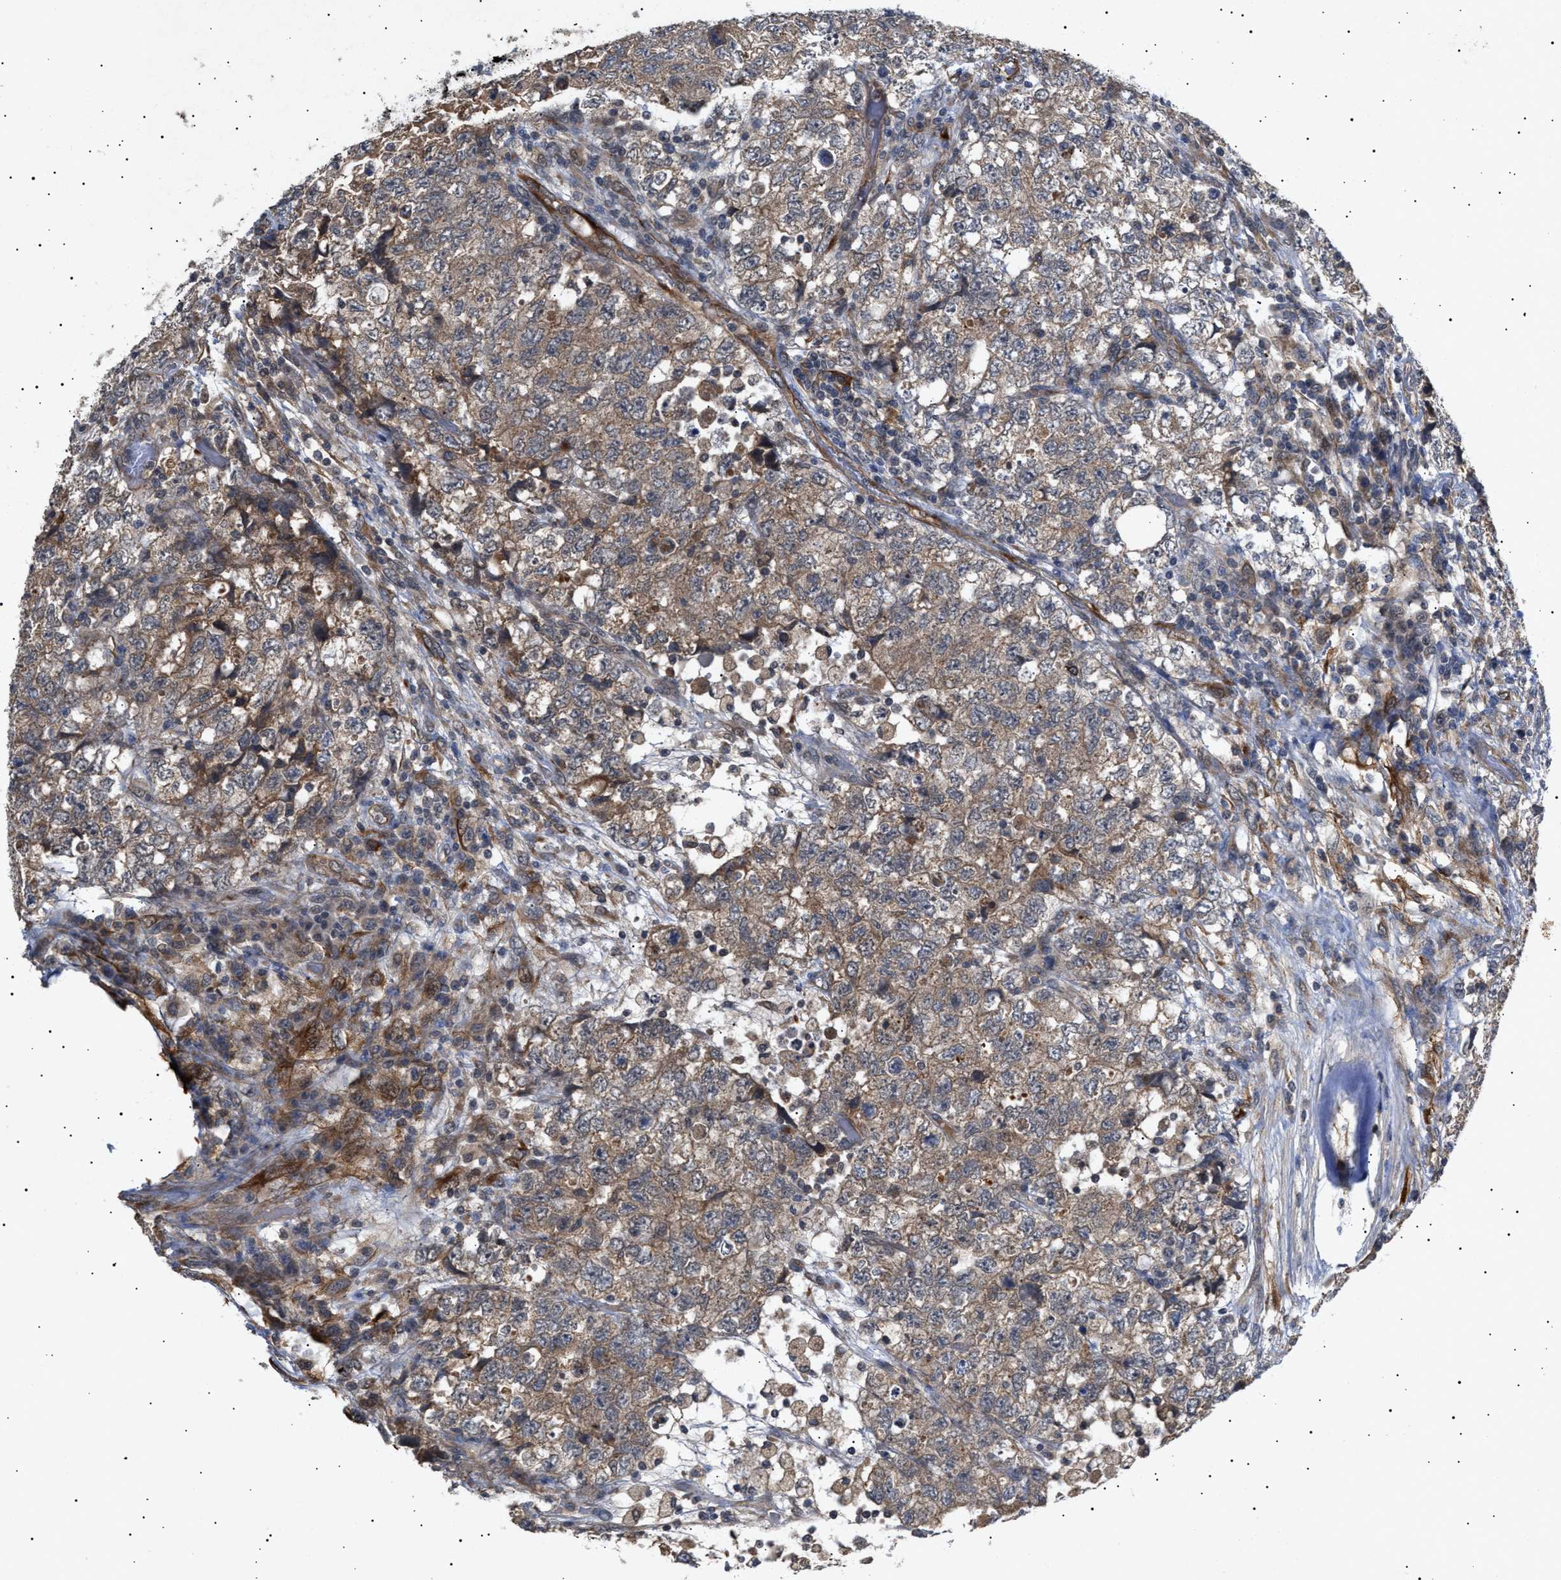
{"staining": {"intensity": "moderate", "quantity": ">75%", "location": "cytoplasmic/membranous"}, "tissue": "testis cancer", "cell_type": "Tumor cells", "image_type": "cancer", "snomed": [{"axis": "morphology", "description": "Seminoma, NOS"}, {"axis": "topography", "description": "Testis"}], "caption": "There is medium levels of moderate cytoplasmic/membranous positivity in tumor cells of testis seminoma, as demonstrated by immunohistochemical staining (brown color).", "gene": "SIRT5", "patient": {"sex": "male", "age": 22}}